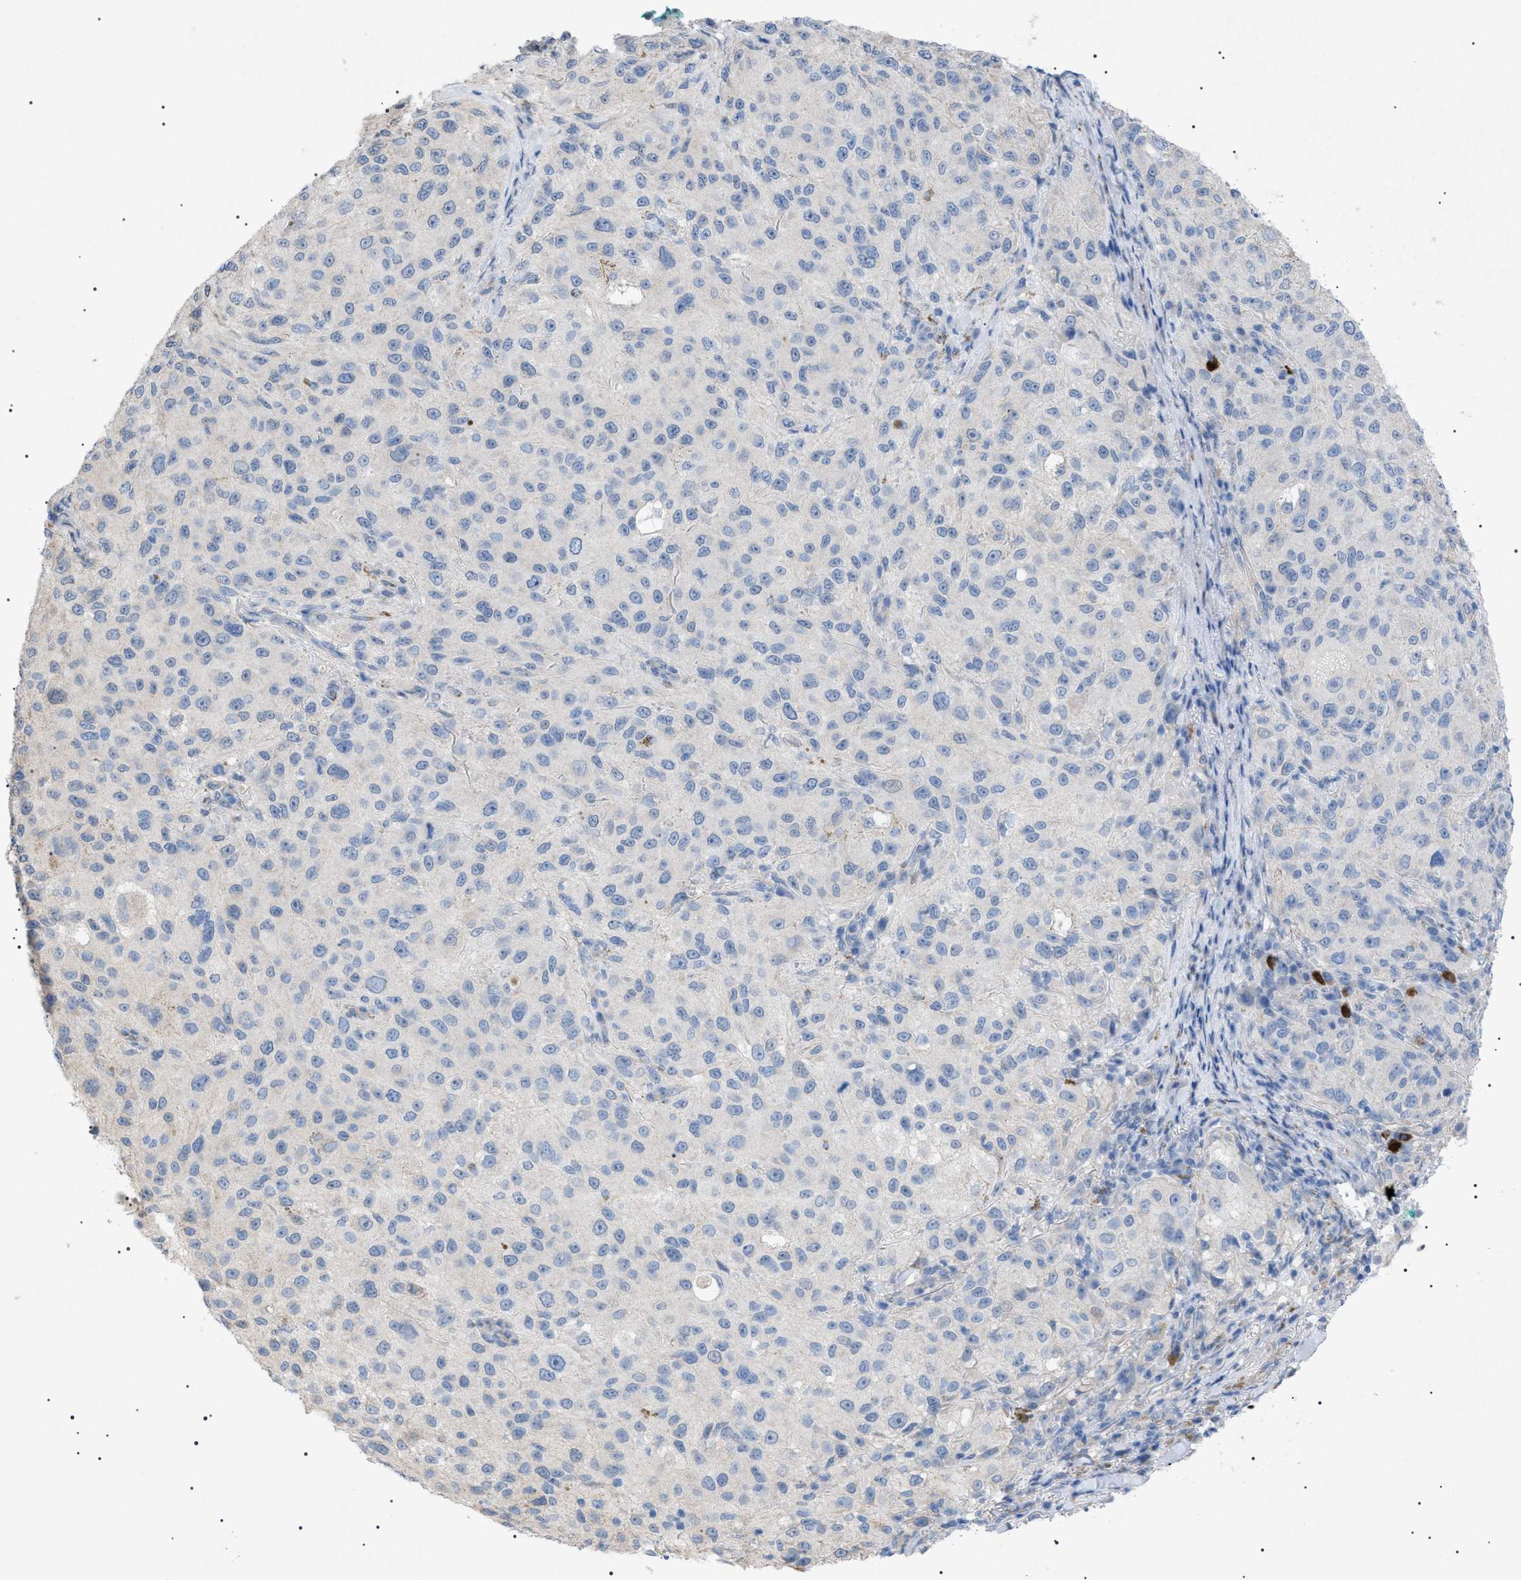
{"staining": {"intensity": "negative", "quantity": "none", "location": "none"}, "tissue": "melanoma", "cell_type": "Tumor cells", "image_type": "cancer", "snomed": [{"axis": "morphology", "description": "Necrosis, NOS"}, {"axis": "morphology", "description": "Malignant melanoma, NOS"}, {"axis": "topography", "description": "Skin"}], "caption": "The immunohistochemistry micrograph has no significant expression in tumor cells of melanoma tissue. (DAB (3,3'-diaminobenzidine) immunohistochemistry (IHC), high magnification).", "gene": "ADAMTS1", "patient": {"sex": "female", "age": 87}}